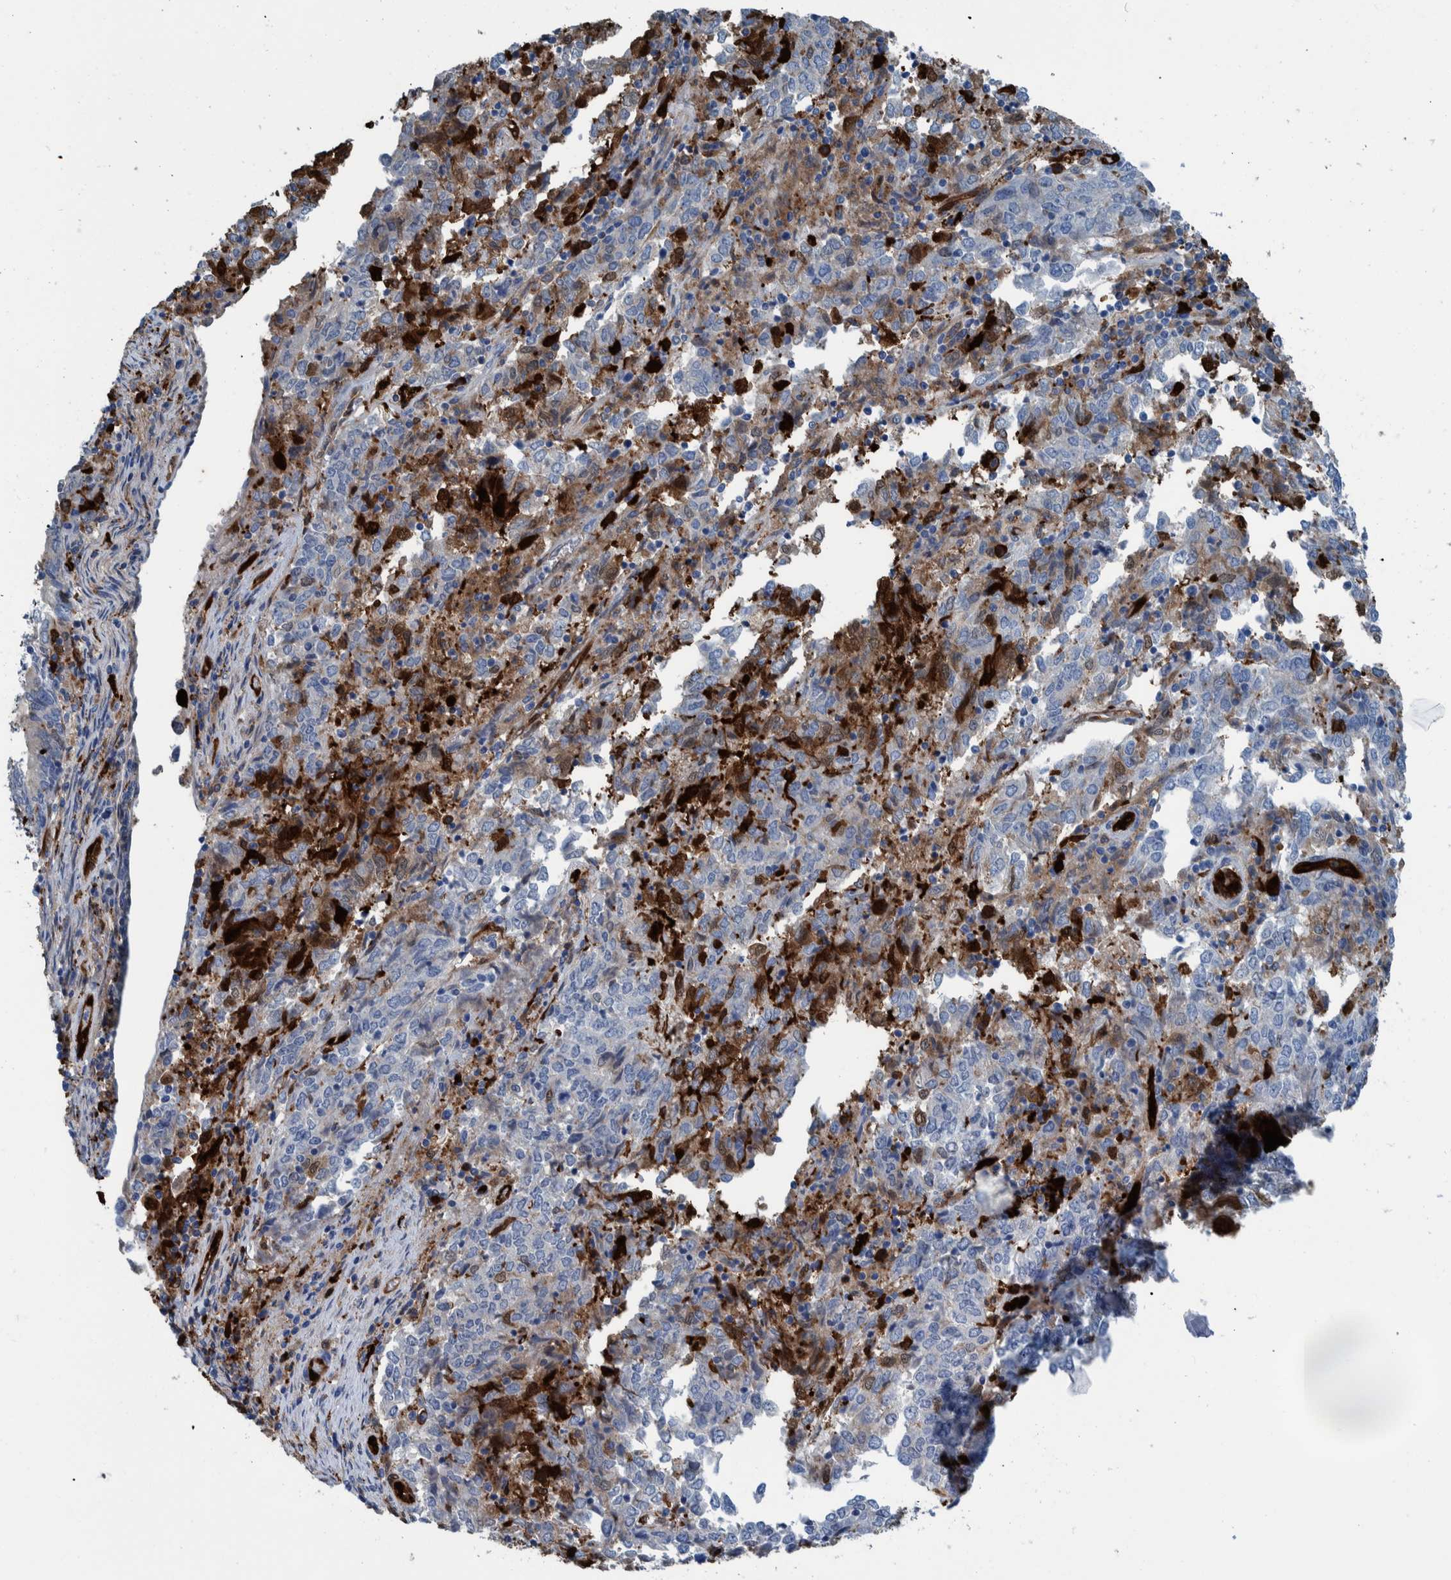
{"staining": {"intensity": "negative", "quantity": "none", "location": "none"}, "tissue": "endometrial cancer", "cell_type": "Tumor cells", "image_type": "cancer", "snomed": [{"axis": "morphology", "description": "Adenocarcinoma, NOS"}, {"axis": "topography", "description": "Endometrium"}], "caption": "Protein analysis of endometrial adenocarcinoma exhibits no significant positivity in tumor cells.", "gene": "IDO1", "patient": {"sex": "female", "age": 80}}